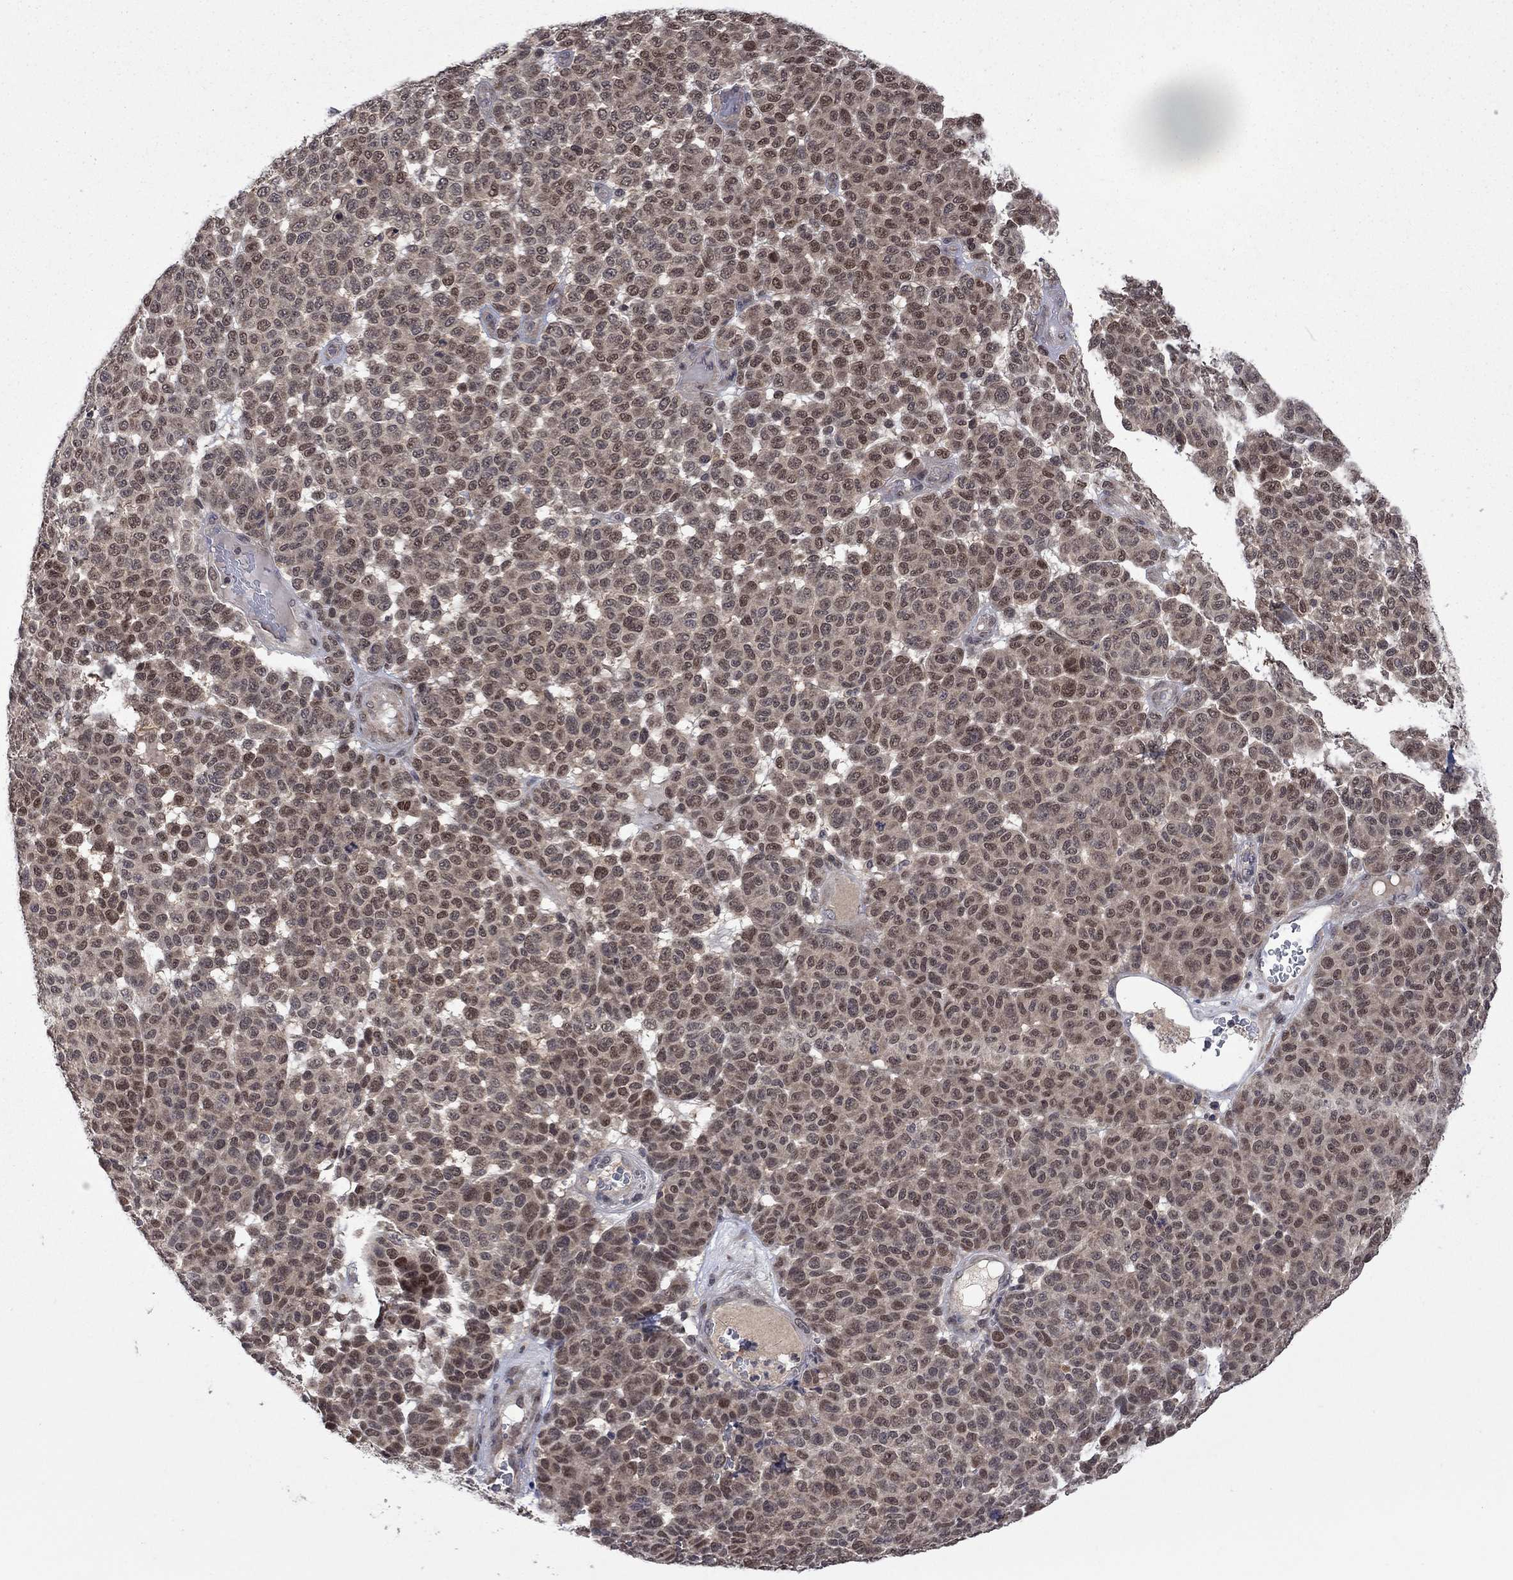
{"staining": {"intensity": "moderate", "quantity": "25%-75%", "location": "cytoplasmic/membranous,nuclear"}, "tissue": "melanoma", "cell_type": "Tumor cells", "image_type": "cancer", "snomed": [{"axis": "morphology", "description": "Malignant melanoma, NOS"}, {"axis": "topography", "description": "Skin"}], "caption": "Protein analysis of melanoma tissue shows moderate cytoplasmic/membranous and nuclear expression in approximately 25%-75% of tumor cells. (Stains: DAB (3,3'-diaminobenzidine) in brown, nuclei in blue, Microscopy: brightfield microscopy at high magnification).", "gene": "IAH1", "patient": {"sex": "male", "age": 59}}